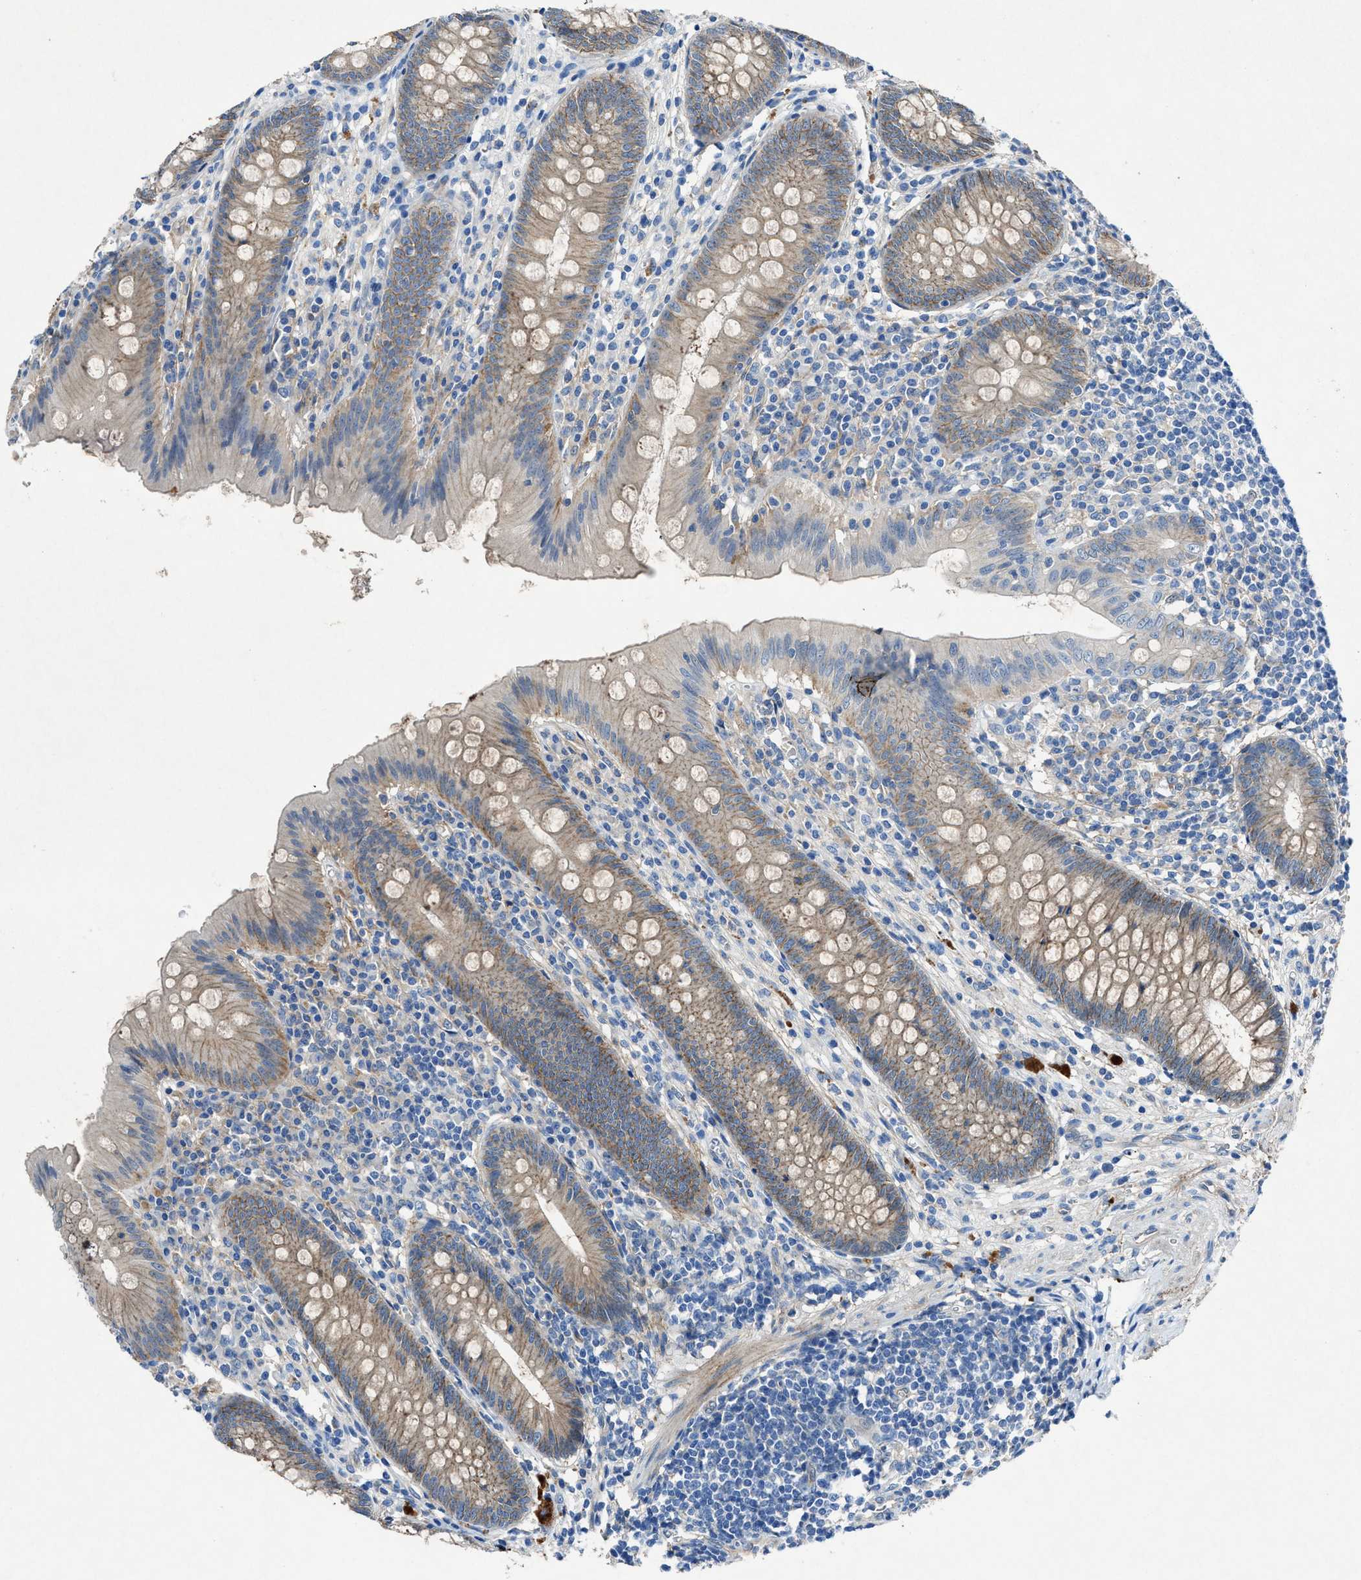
{"staining": {"intensity": "moderate", "quantity": "<25%", "location": "cytoplasmic/membranous"}, "tissue": "appendix", "cell_type": "Glandular cells", "image_type": "normal", "snomed": [{"axis": "morphology", "description": "Normal tissue, NOS"}, {"axis": "topography", "description": "Appendix"}], "caption": "Immunohistochemistry (DAB) staining of benign human appendix demonstrates moderate cytoplasmic/membranous protein staining in about <25% of glandular cells. The protein of interest is shown in brown color, while the nuclei are stained blue.", "gene": "PTGFRN", "patient": {"sex": "male", "age": 56}}